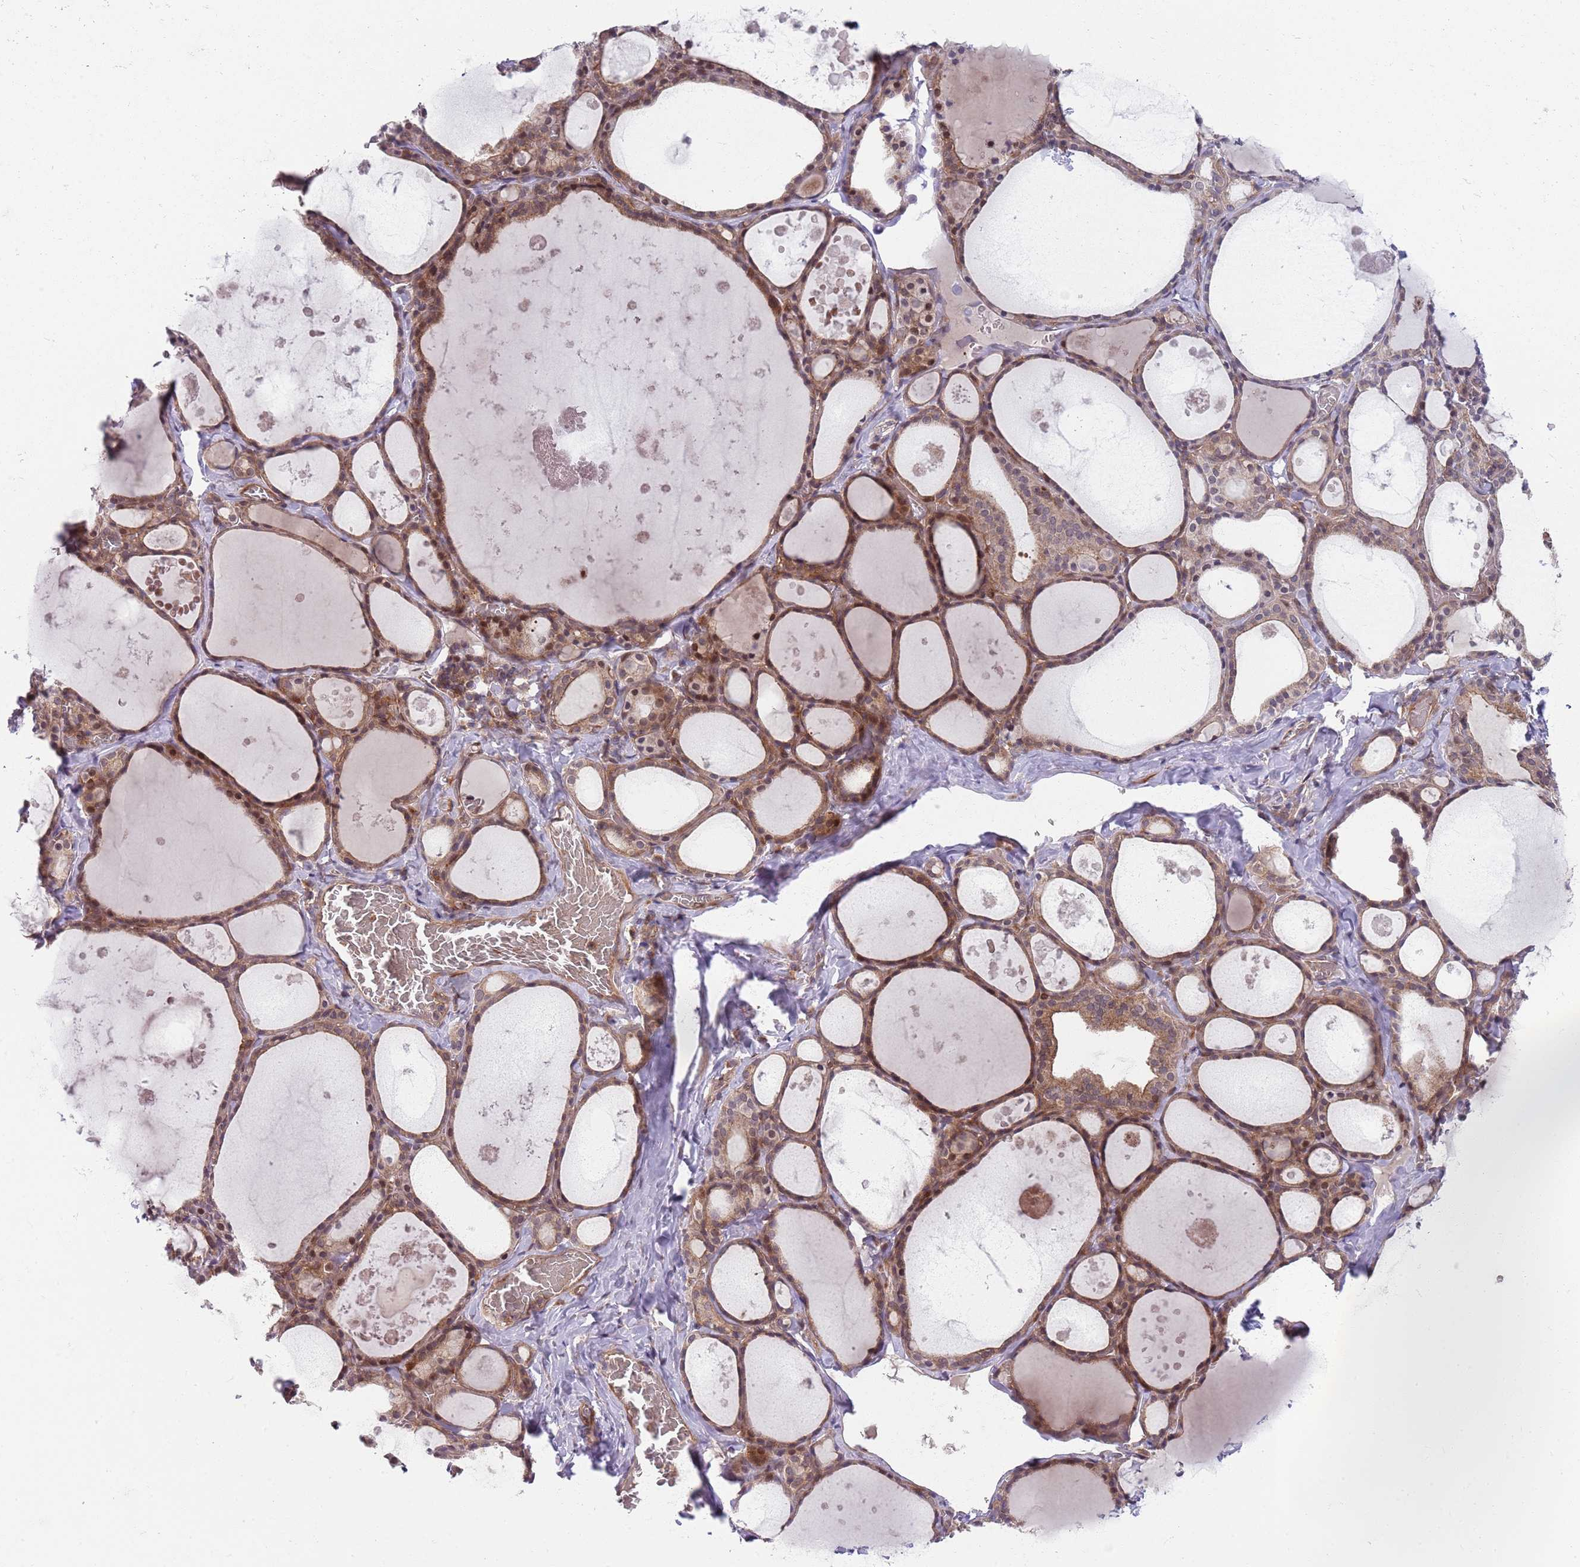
{"staining": {"intensity": "moderate", "quantity": ">75%", "location": "cytoplasmic/membranous,nuclear"}, "tissue": "thyroid gland", "cell_type": "Glandular cells", "image_type": "normal", "snomed": [{"axis": "morphology", "description": "Normal tissue, NOS"}, {"axis": "topography", "description": "Thyroid gland"}], "caption": "Protein analysis of benign thyroid gland reveals moderate cytoplasmic/membranous,nuclear staining in approximately >75% of glandular cells. The staining was performed using DAB (3,3'-diaminobenzidine), with brown indicating positive protein expression. Nuclei are stained blue with hematoxylin.", "gene": "GGA1", "patient": {"sex": "male", "age": 56}}